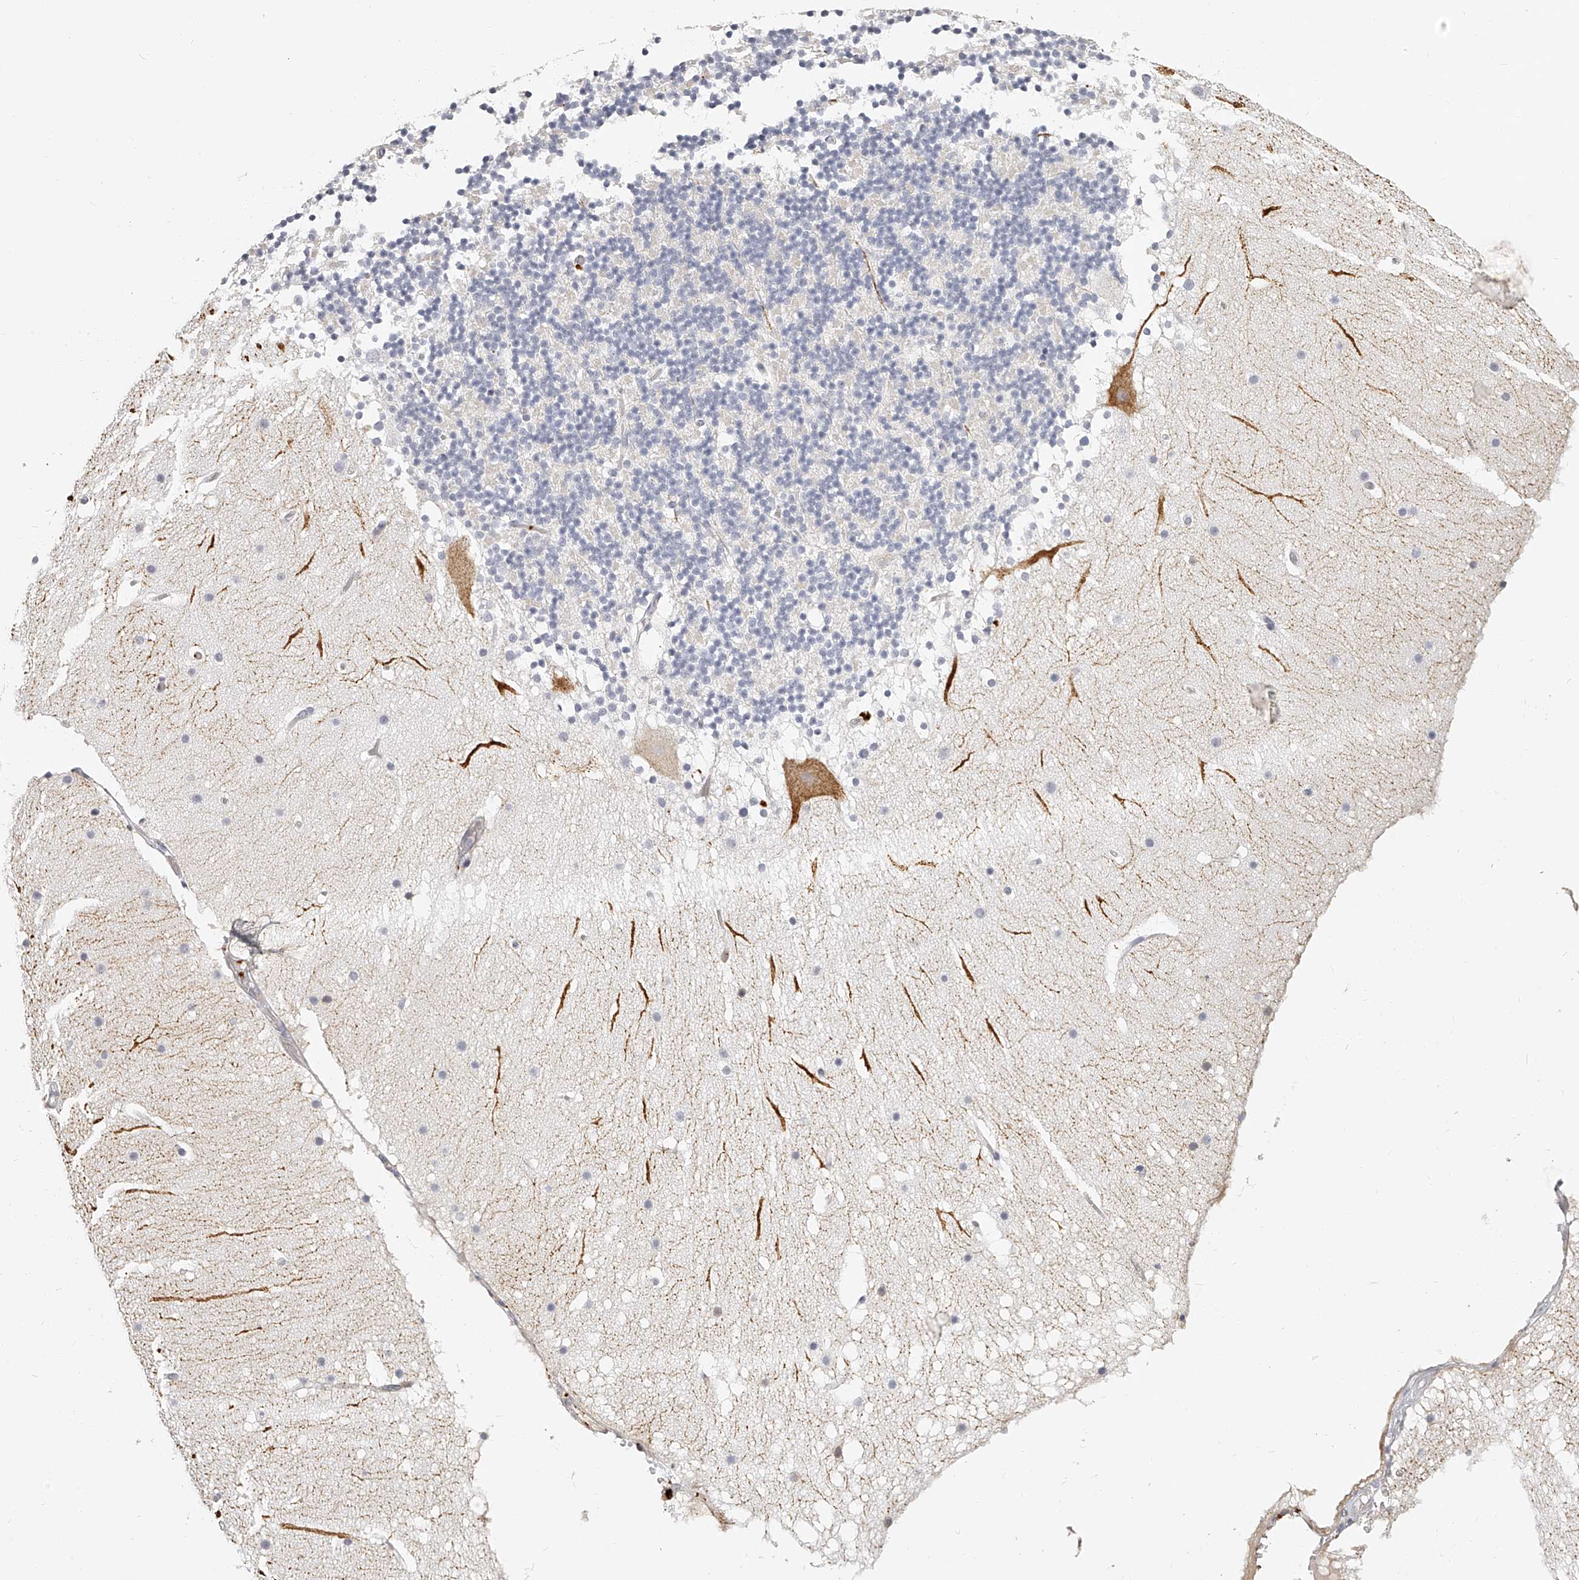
{"staining": {"intensity": "negative", "quantity": "none", "location": "none"}, "tissue": "cerebellum", "cell_type": "Cells in granular layer", "image_type": "normal", "snomed": [{"axis": "morphology", "description": "Normal tissue, NOS"}, {"axis": "topography", "description": "Cerebellum"}], "caption": "Protein analysis of unremarkable cerebellum reveals no significant staining in cells in granular layer. The staining is performed using DAB brown chromogen with nuclei counter-stained in using hematoxylin.", "gene": "ITGB3", "patient": {"sex": "male", "age": 57}}